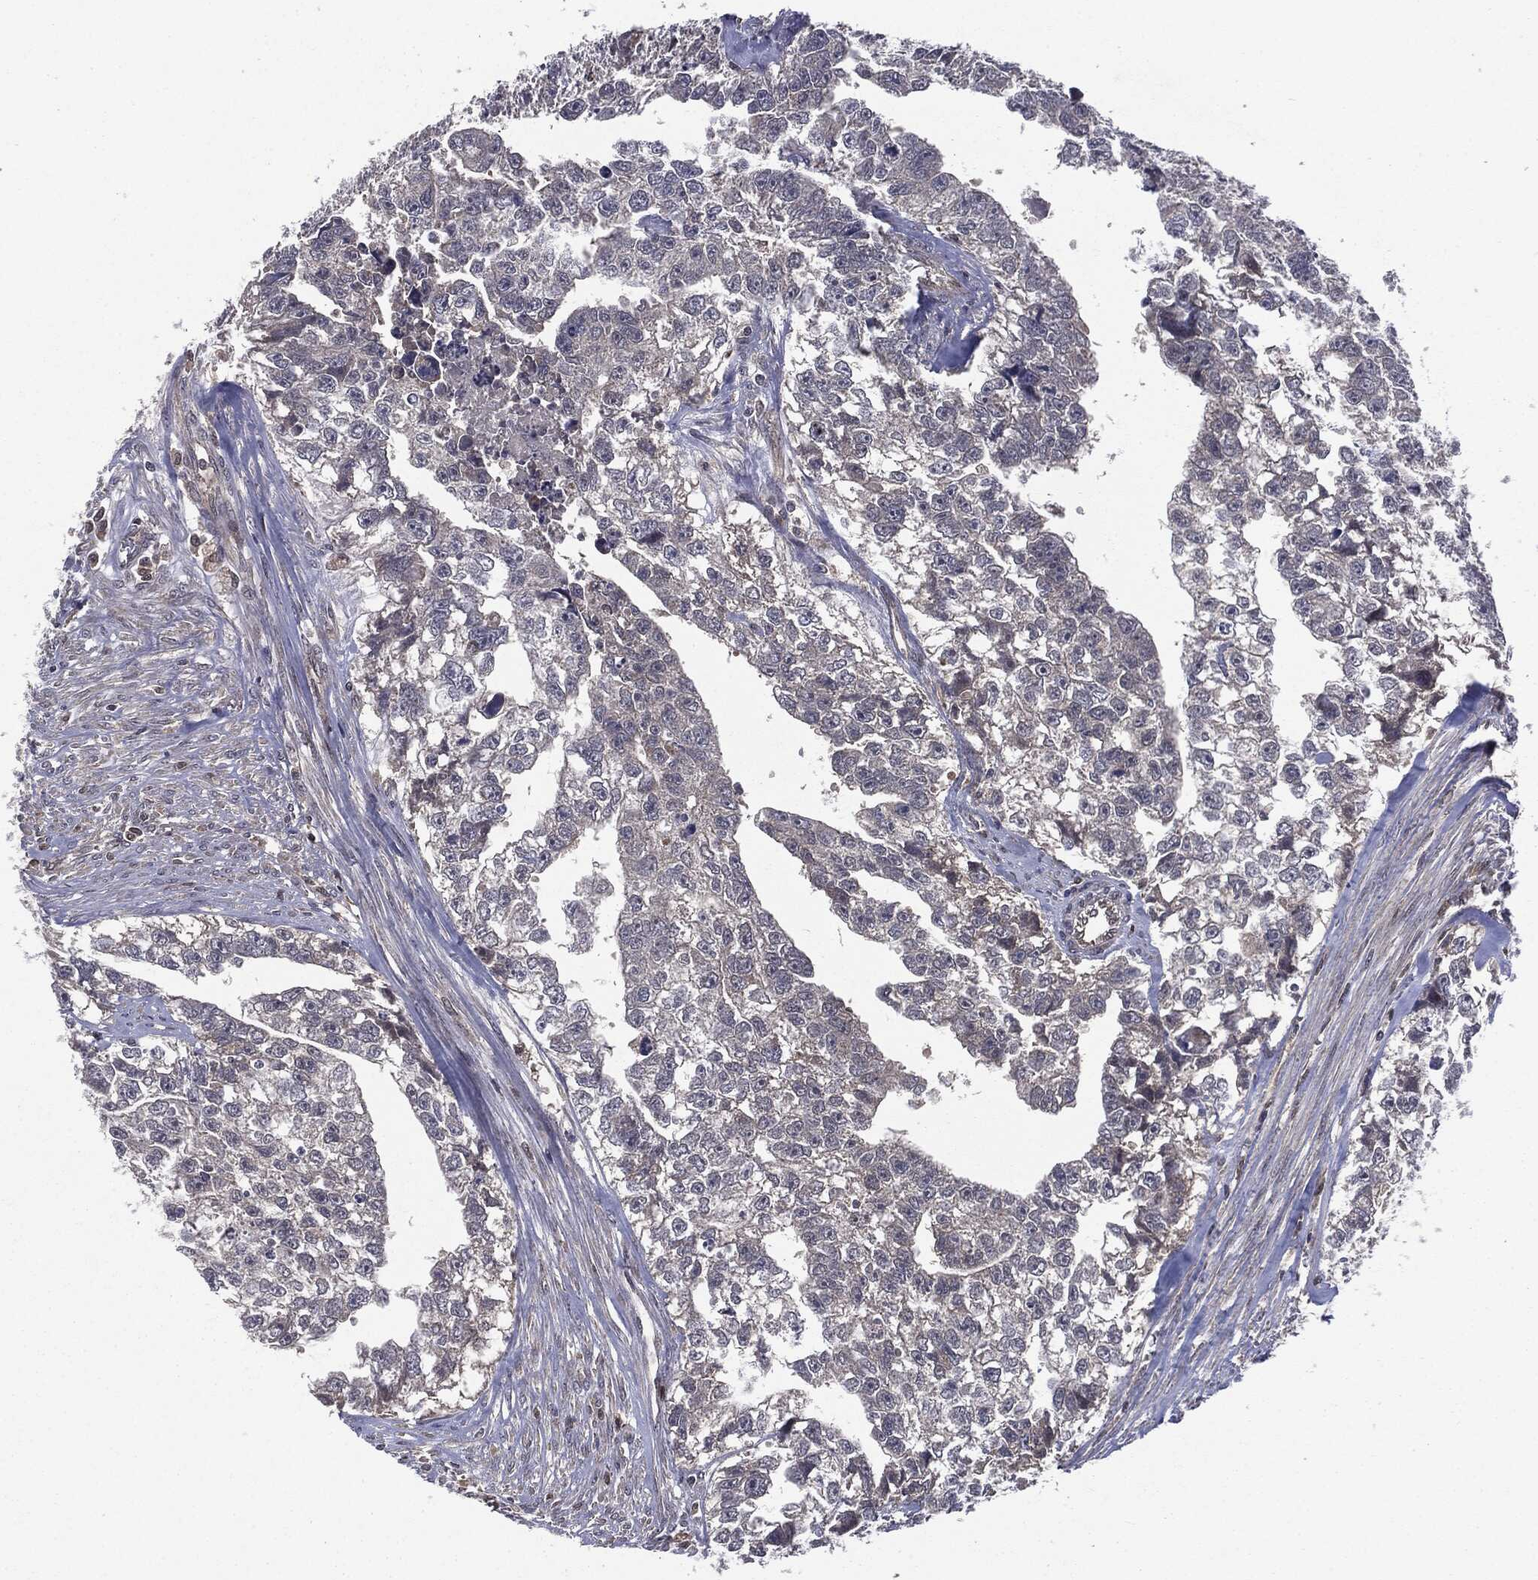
{"staining": {"intensity": "negative", "quantity": "none", "location": "none"}, "tissue": "testis cancer", "cell_type": "Tumor cells", "image_type": "cancer", "snomed": [{"axis": "morphology", "description": "Carcinoma, Embryonal, NOS"}, {"axis": "morphology", "description": "Teratoma, malignant, NOS"}, {"axis": "topography", "description": "Testis"}], "caption": "Immunohistochemistry (IHC) micrograph of neoplastic tissue: embryonal carcinoma (testis) stained with DAB demonstrates no significant protein positivity in tumor cells.", "gene": "PTPA", "patient": {"sex": "male", "age": 44}}